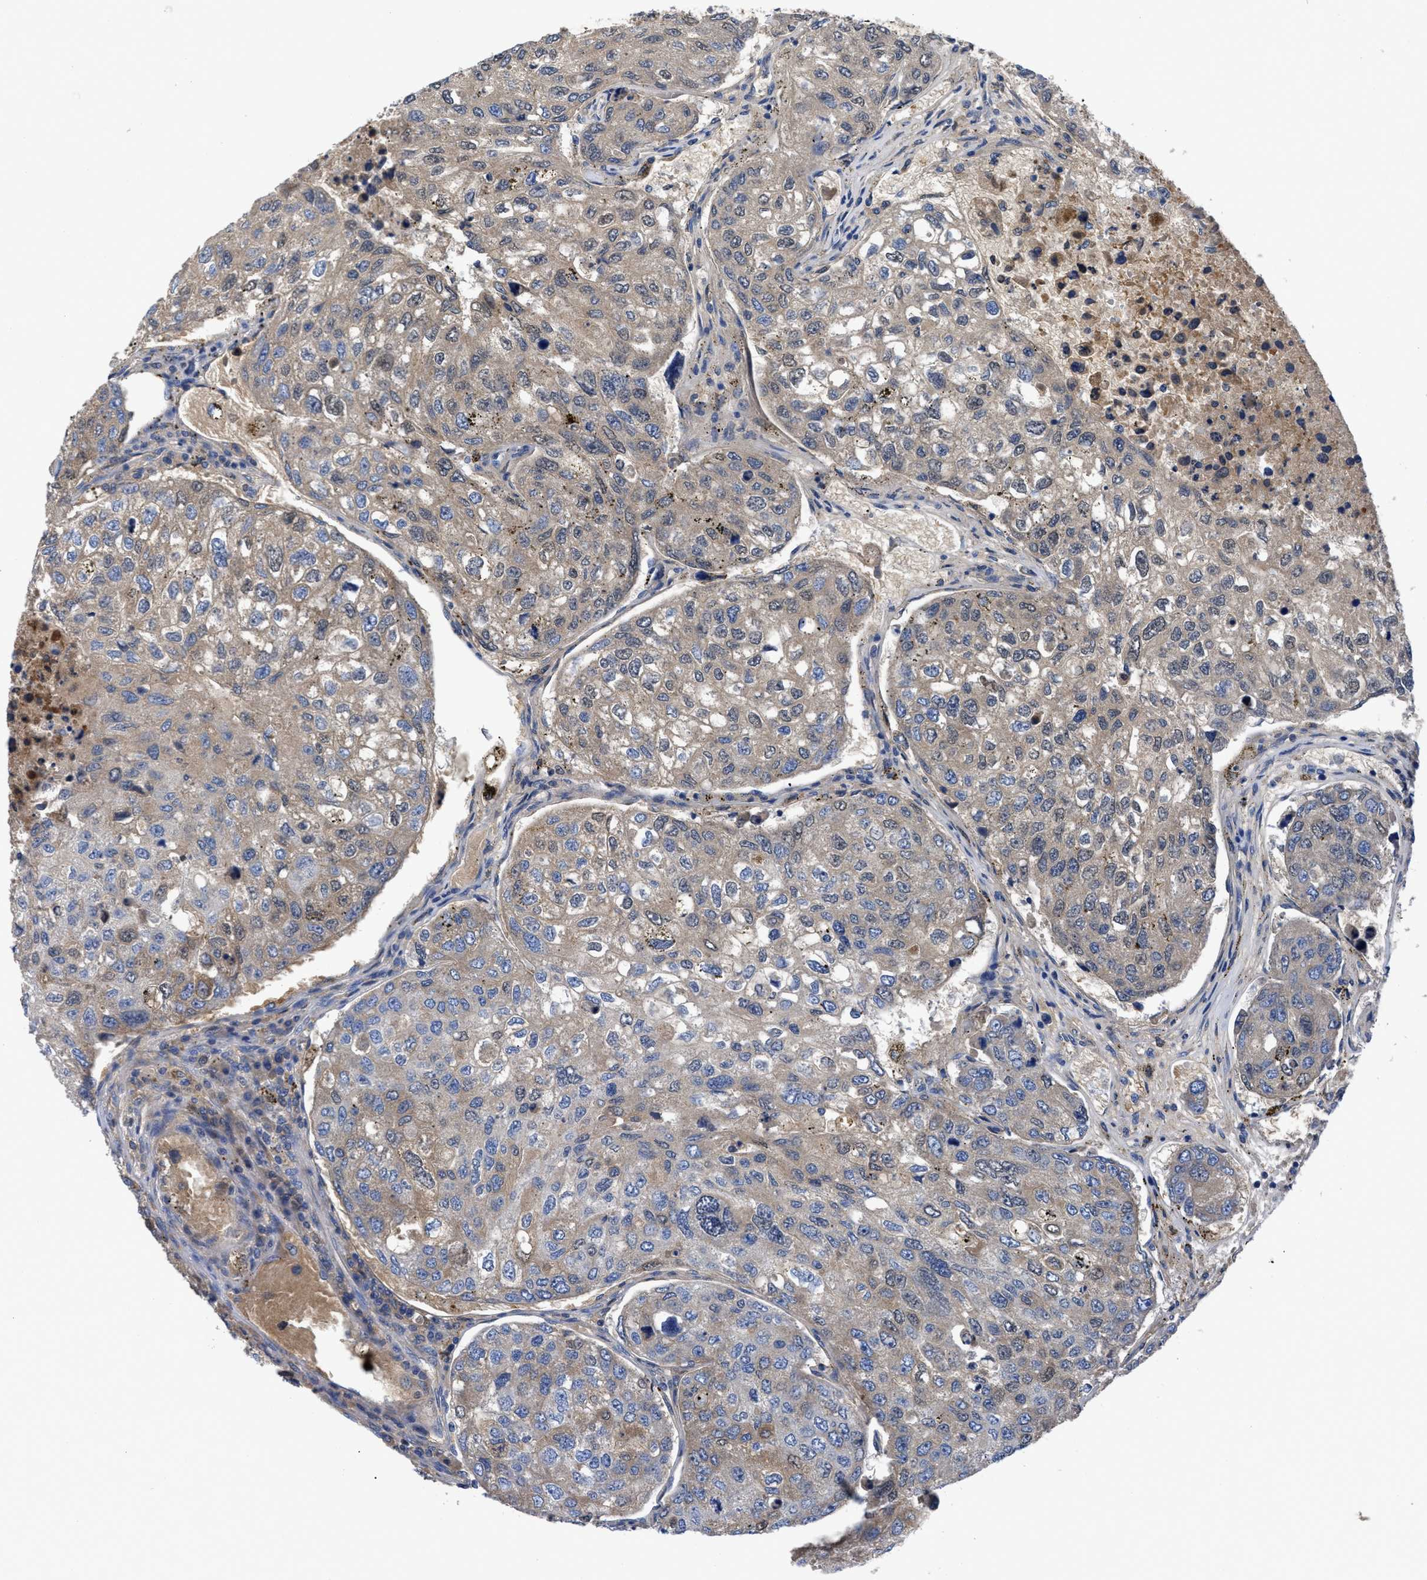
{"staining": {"intensity": "moderate", "quantity": "<25%", "location": "cytoplasmic/membranous"}, "tissue": "urothelial cancer", "cell_type": "Tumor cells", "image_type": "cancer", "snomed": [{"axis": "morphology", "description": "Urothelial carcinoma, High grade"}, {"axis": "topography", "description": "Lymph node"}, {"axis": "topography", "description": "Urinary bladder"}], "caption": "About <25% of tumor cells in urothelial carcinoma (high-grade) show moderate cytoplasmic/membranous protein staining as visualized by brown immunohistochemical staining.", "gene": "SERPINA6", "patient": {"sex": "male", "age": 51}}